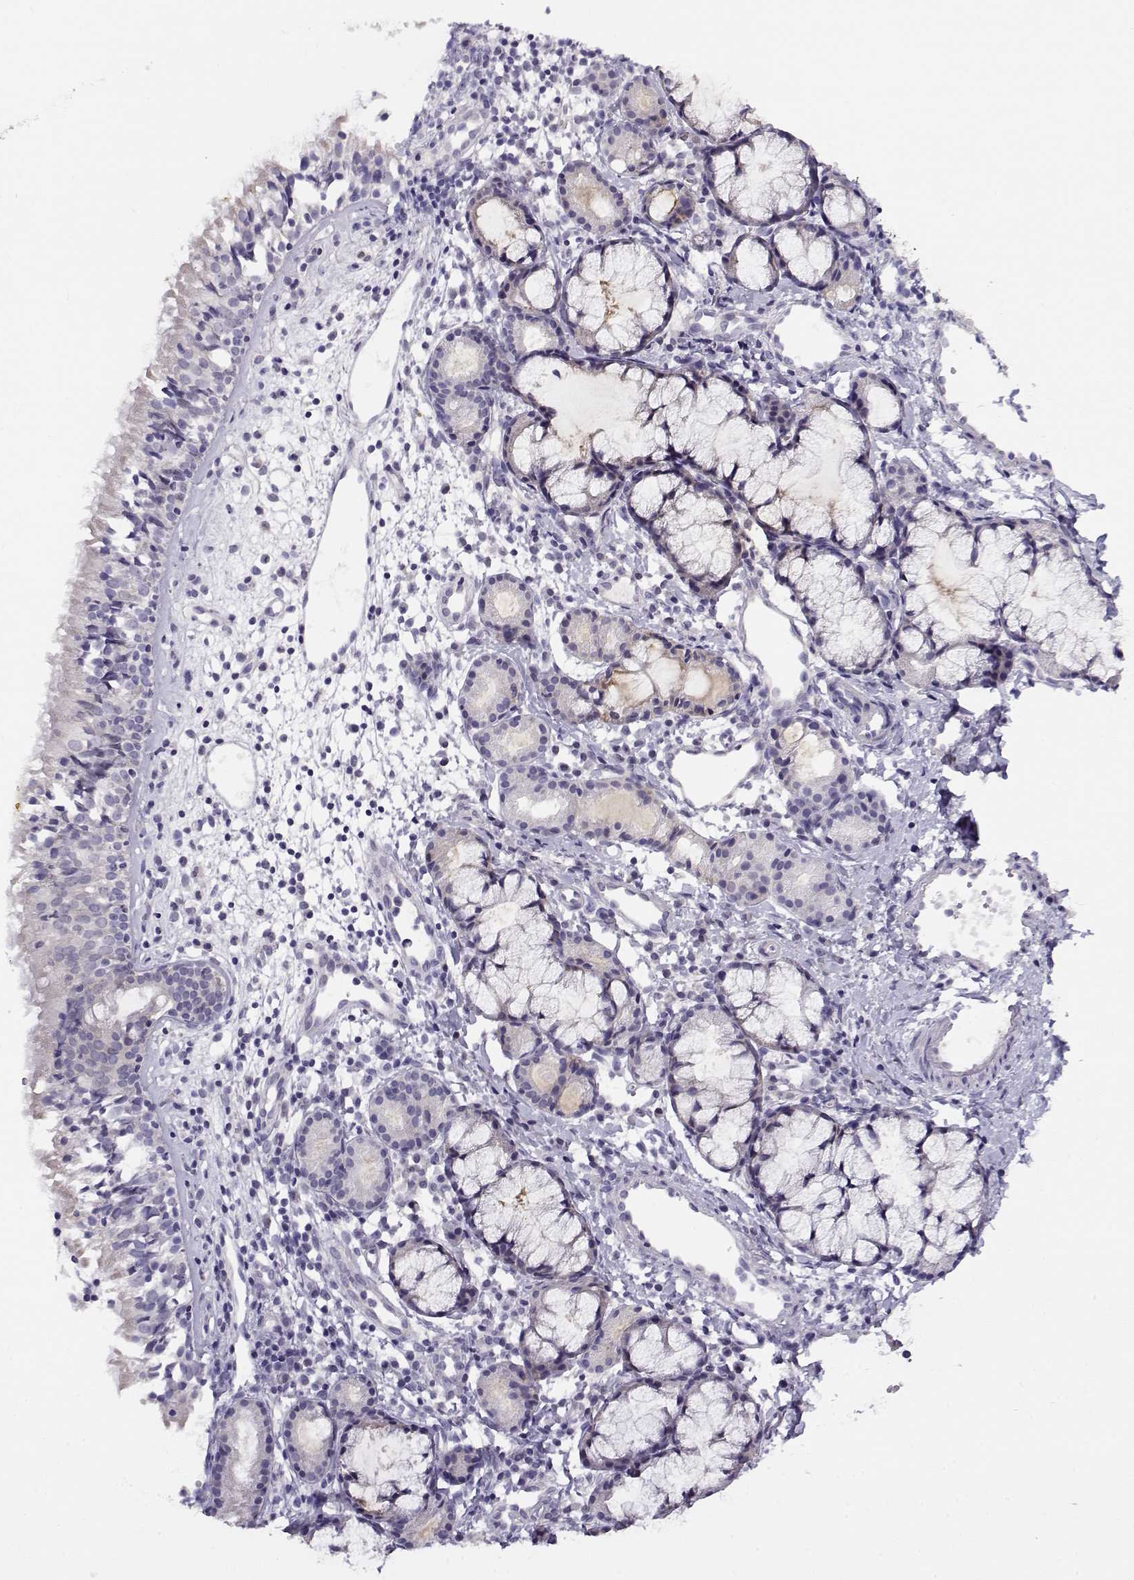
{"staining": {"intensity": "negative", "quantity": "none", "location": "none"}, "tissue": "nasopharynx", "cell_type": "Respiratory epithelial cells", "image_type": "normal", "snomed": [{"axis": "morphology", "description": "Normal tissue, NOS"}, {"axis": "topography", "description": "Nasopharynx"}], "caption": "An immunohistochemistry (IHC) image of benign nasopharynx is shown. There is no staining in respiratory epithelial cells of nasopharynx.", "gene": "FEZF1", "patient": {"sex": "male", "age": 9}}